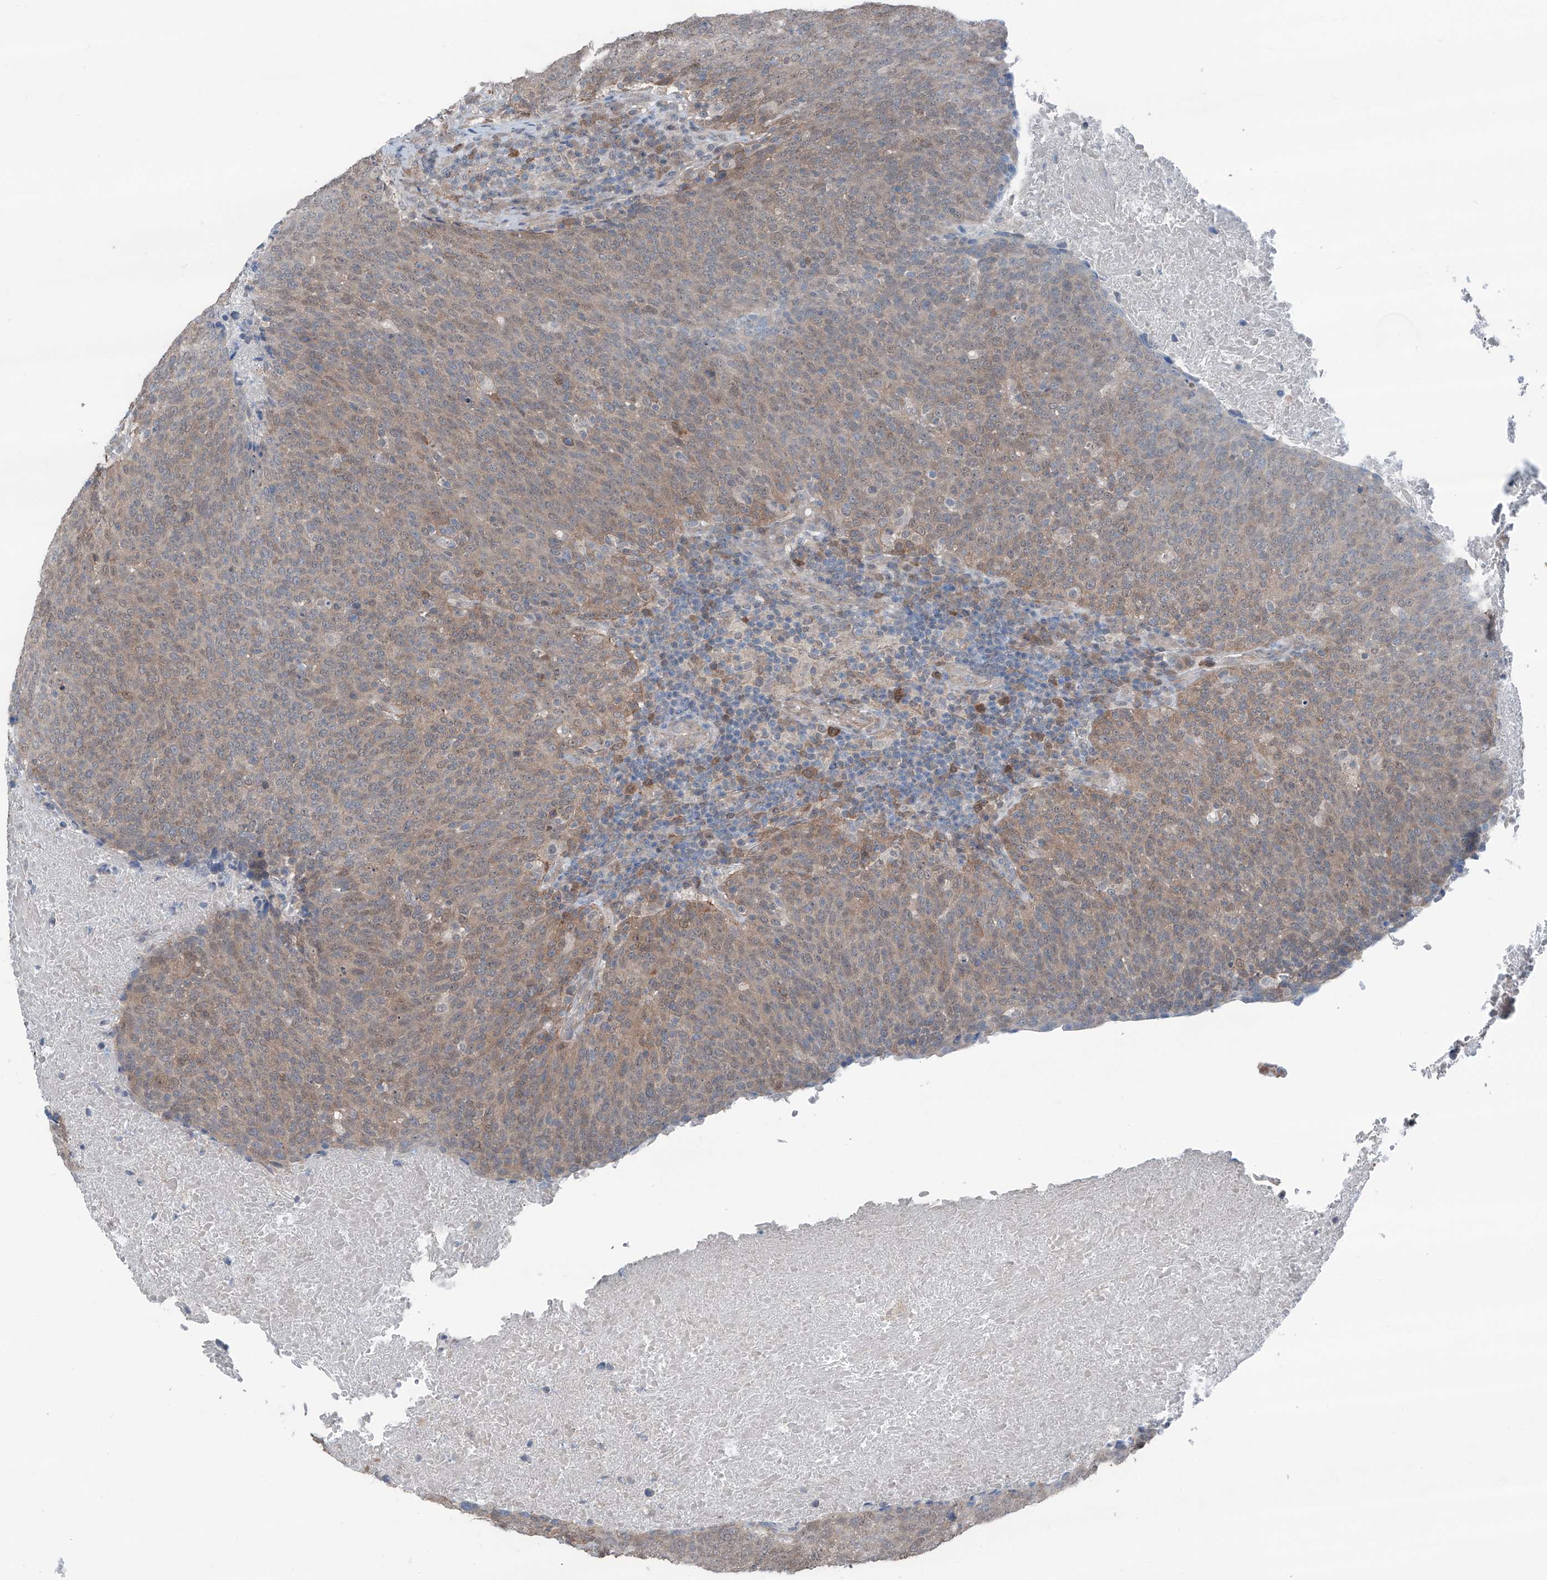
{"staining": {"intensity": "weak", "quantity": ">75%", "location": "cytoplasmic/membranous"}, "tissue": "head and neck cancer", "cell_type": "Tumor cells", "image_type": "cancer", "snomed": [{"axis": "morphology", "description": "Squamous cell carcinoma, NOS"}, {"axis": "morphology", "description": "Squamous cell carcinoma, metastatic, NOS"}, {"axis": "topography", "description": "Lymph node"}, {"axis": "topography", "description": "Head-Neck"}], "caption": "Head and neck cancer stained for a protein (brown) reveals weak cytoplasmic/membranous positive positivity in approximately >75% of tumor cells.", "gene": "HSPB11", "patient": {"sex": "male", "age": 62}}